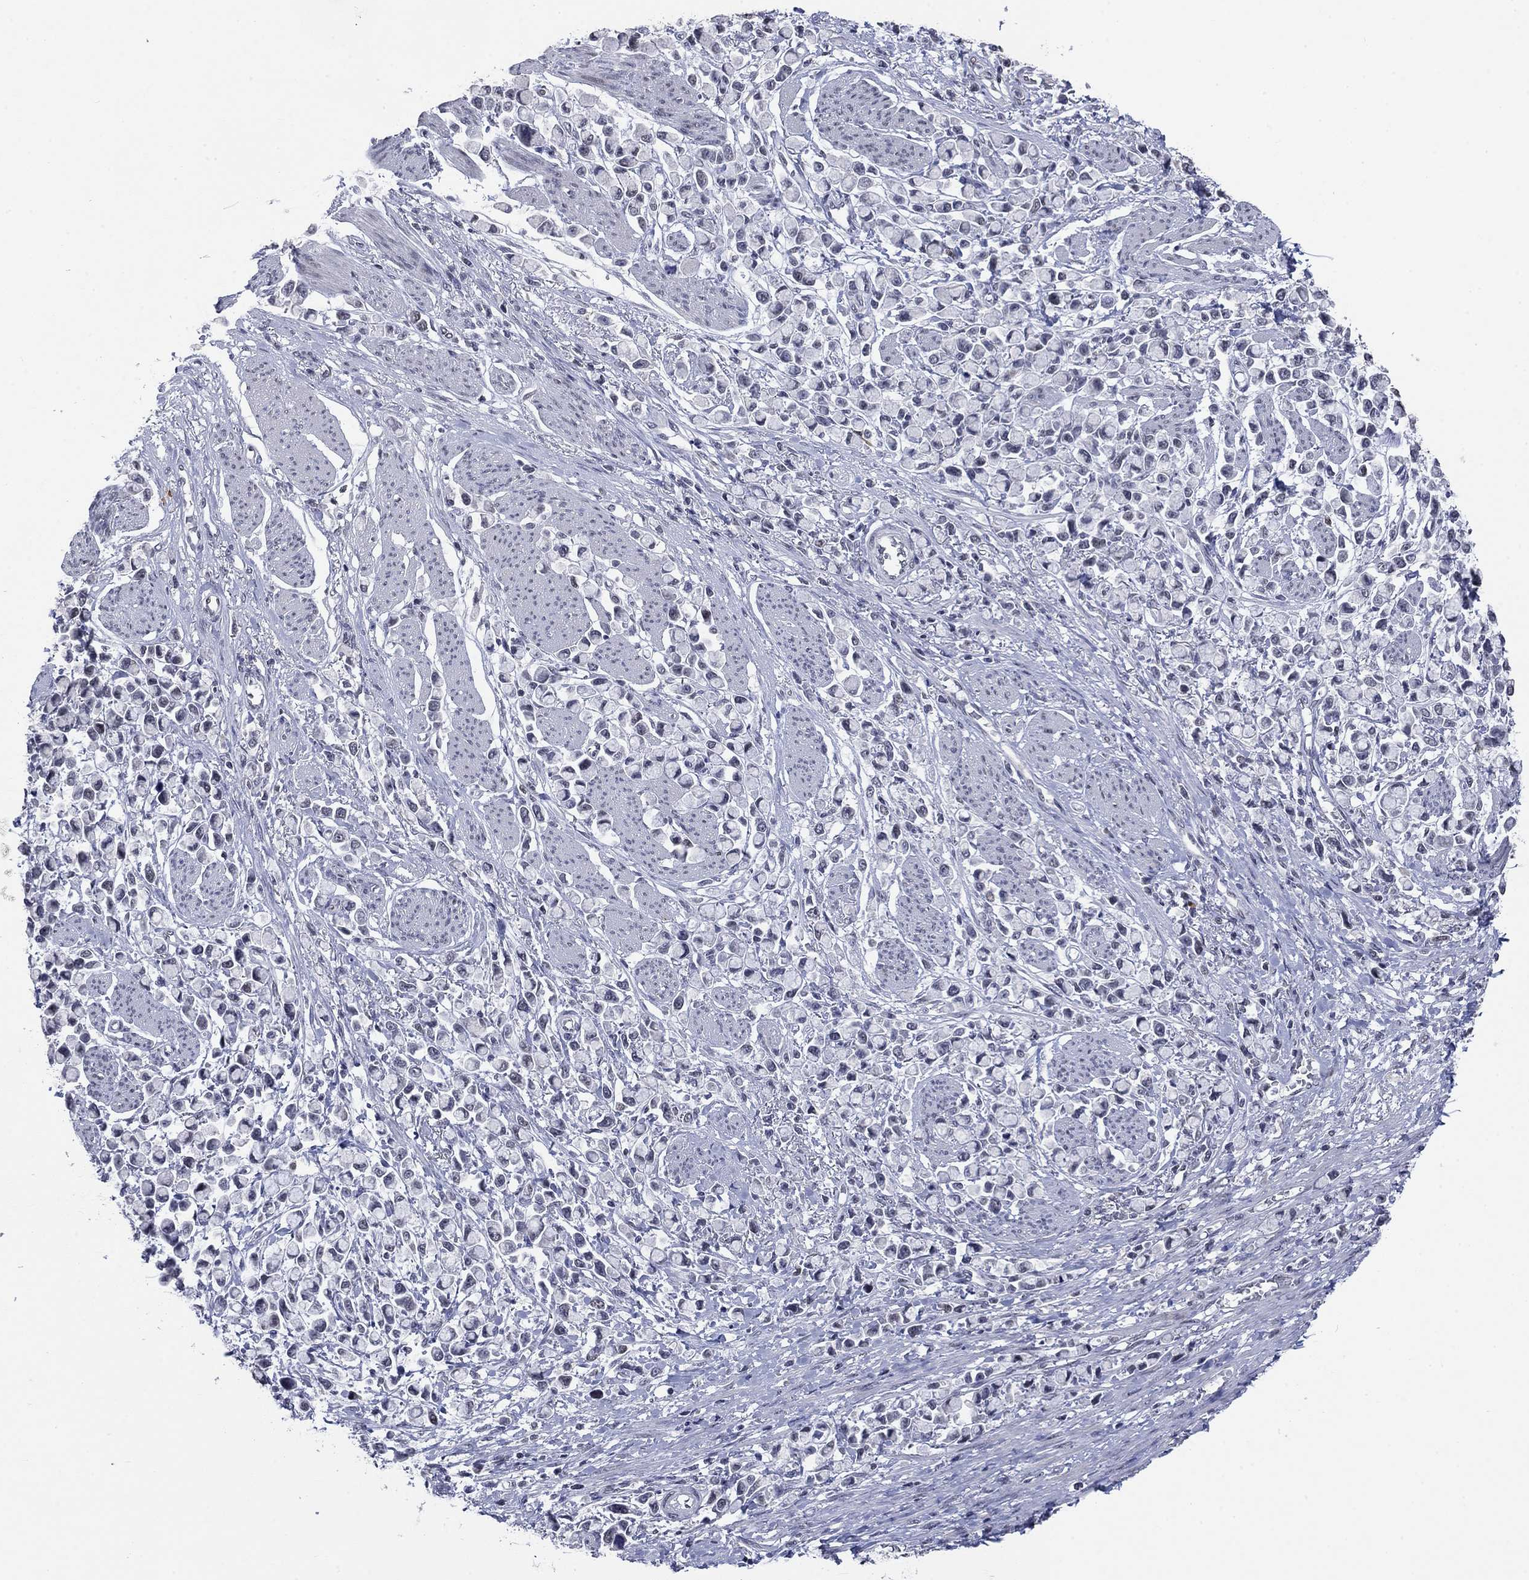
{"staining": {"intensity": "moderate", "quantity": "<25%", "location": "nuclear"}, "tissue": "stomach cancer", "cell_type": "Tumor cells", "image_type": "cancer", "snomed": [{"axis": "morphology", "description": "Adenocarcinoma, NOS"}, {"axis": "topography", "description": "Stomach"}], "caption": "Stomach cancer (adenocarcinoma) stained with a protein marker reveals moderate staining in tumor cells.", "gene": "HCFC1", "patient": {"sex": "female", "age": 81}}